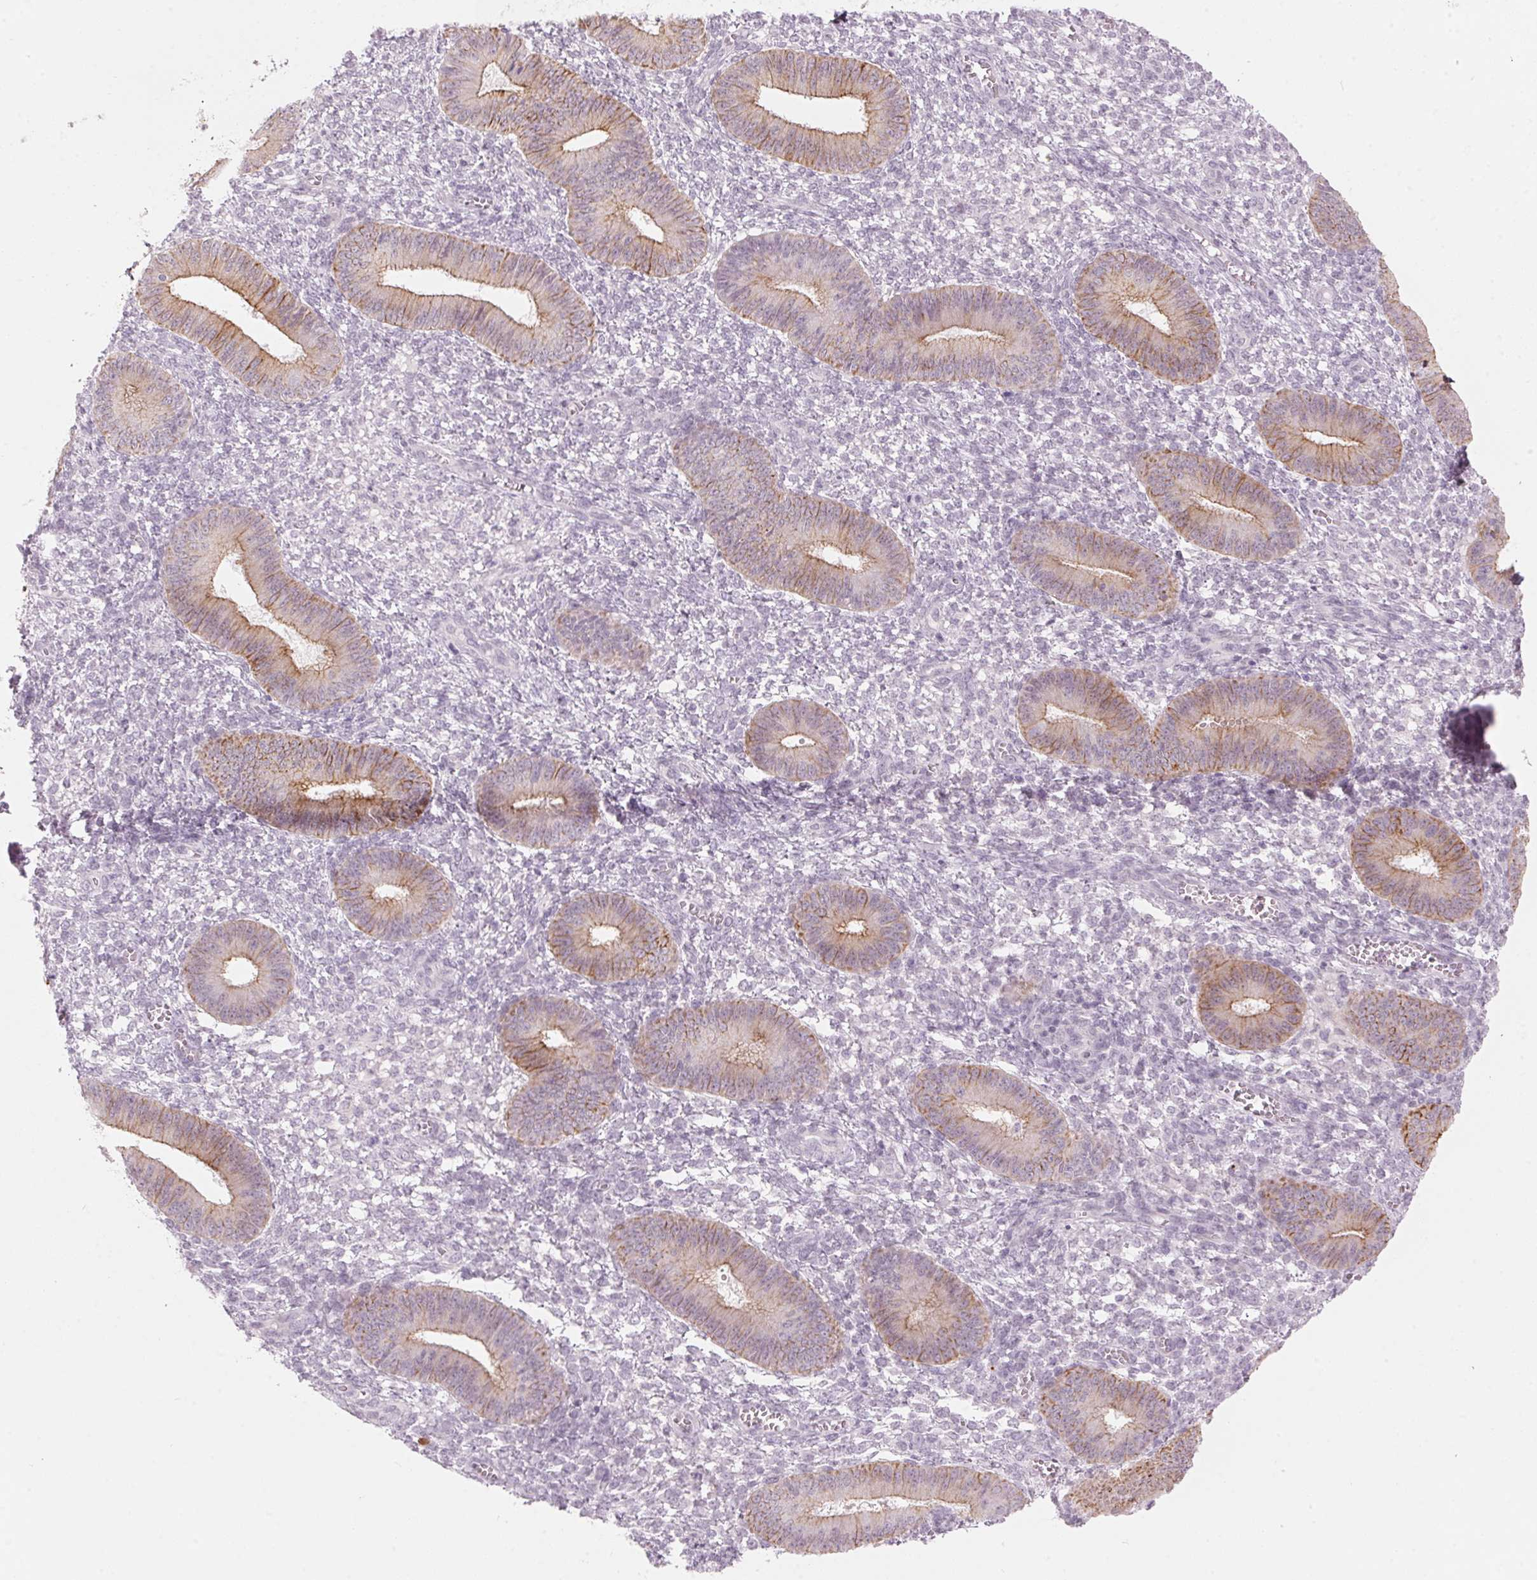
{"staining": {"intensity": "negative", "quantity": "none", "location": "none"}, "tissue": "endometrium", "cell_type": "Cells in endometrial stroma", "image_type": "normal", "snomed": [{"axis": "morphology", "description": "Normal tissue, NOS"}, {"axis": "topography", "description": "Endometrium"}], "caption": "Immunohistochemical staining of normal human endometrium displays no significant expression in cells in endometrial stroma.", "gene": "SCTR", "patient": {"sex": "female", "age": 42}}